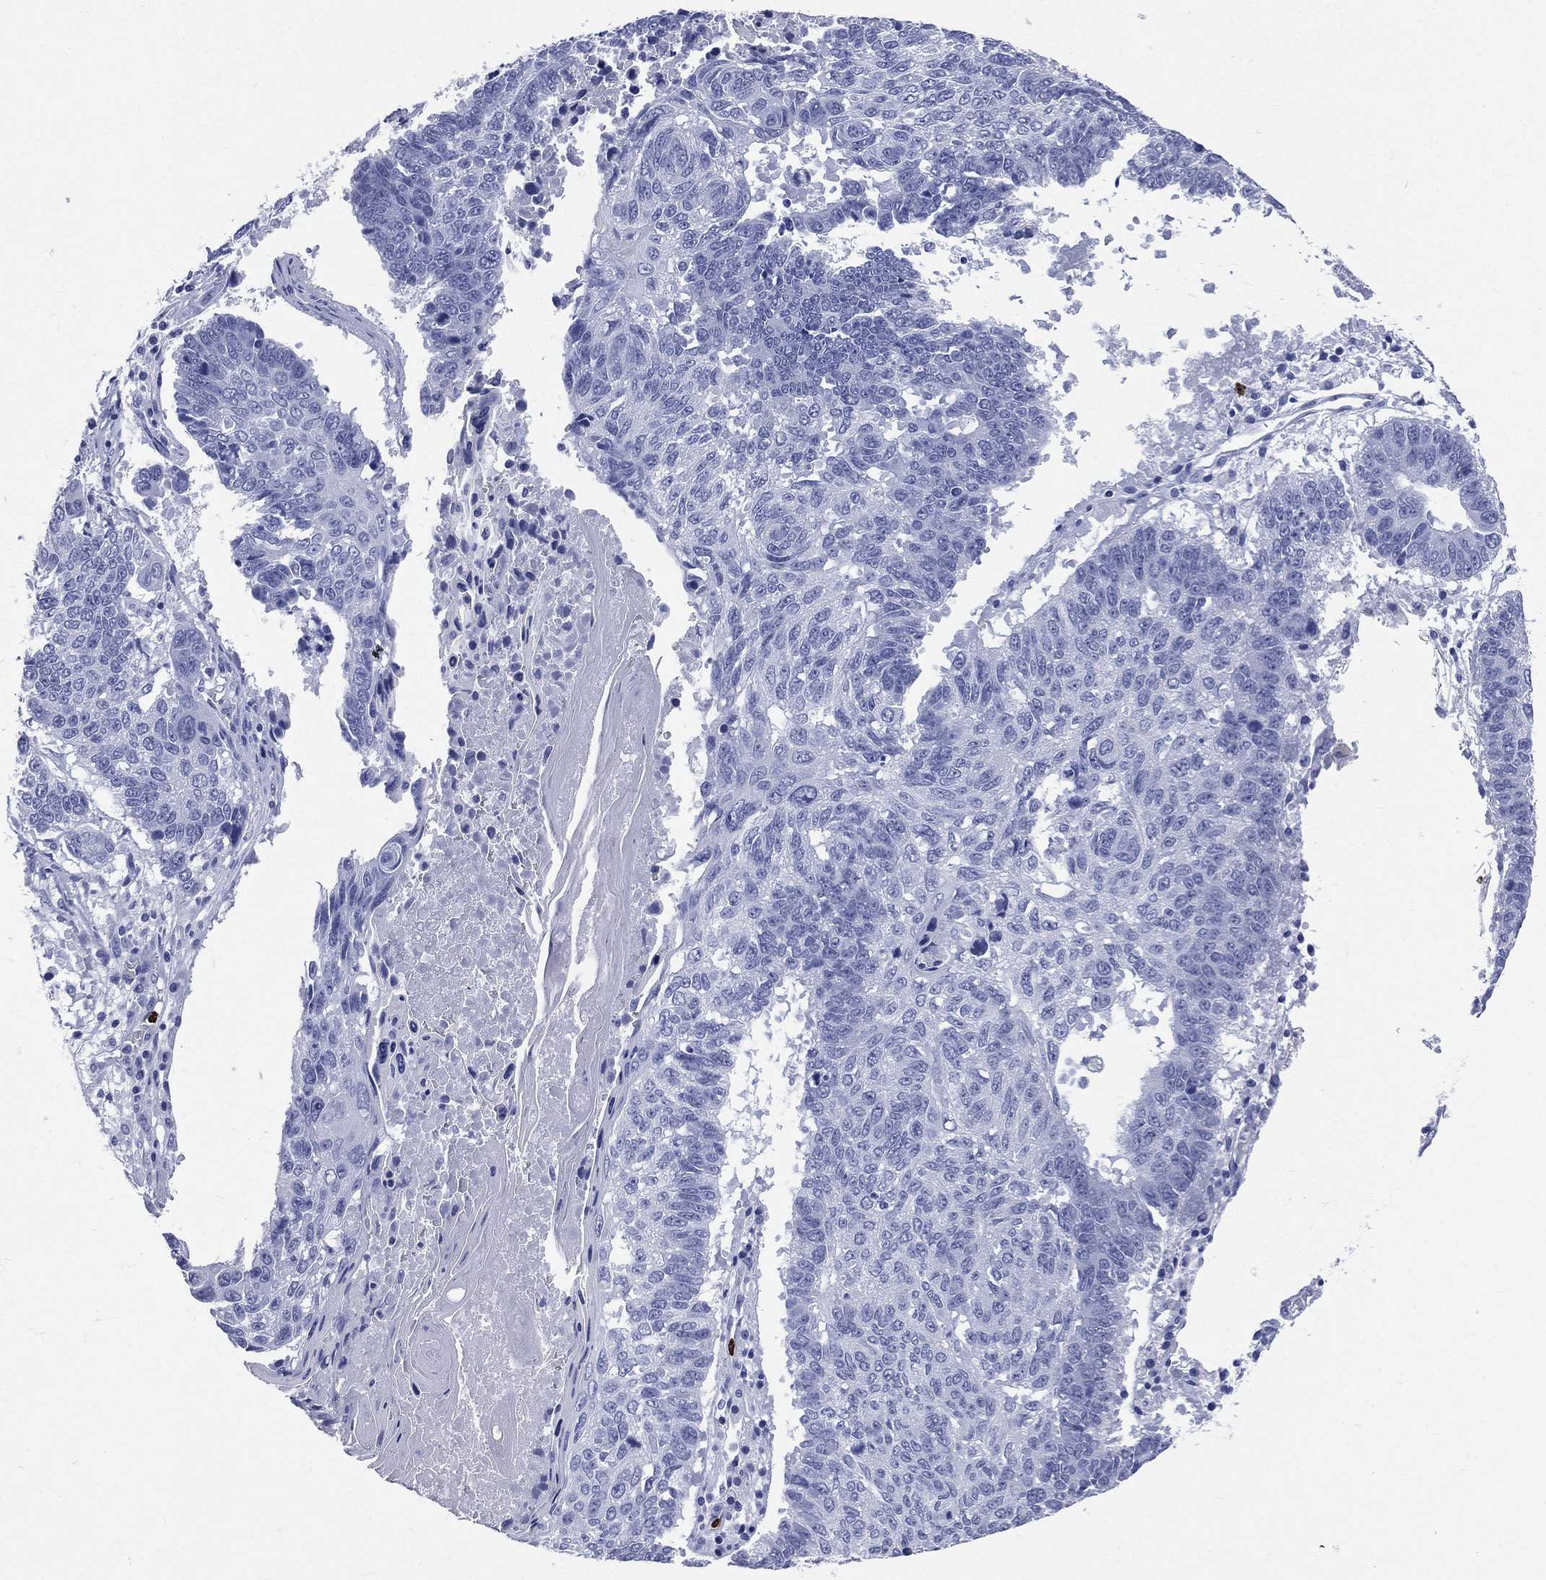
{"staining": {"intensity": "negative", "quantity": "none", "location": "none"}, "tissue": "lung cancer", "cell_type": "Tumor cells", "image_type": "cancer", "snomed": [{"axis": "morphology", "description": "Squamous cell carcinoma, NOS"}, {"axis": "topography", "description": "Lung"}], "caption": "This is an immunohistochemistry image of lung cancer. There is no staining in tumor cells.", "gene": "PGLYRP1", "patient": {"sex": "male", "age": 73}}